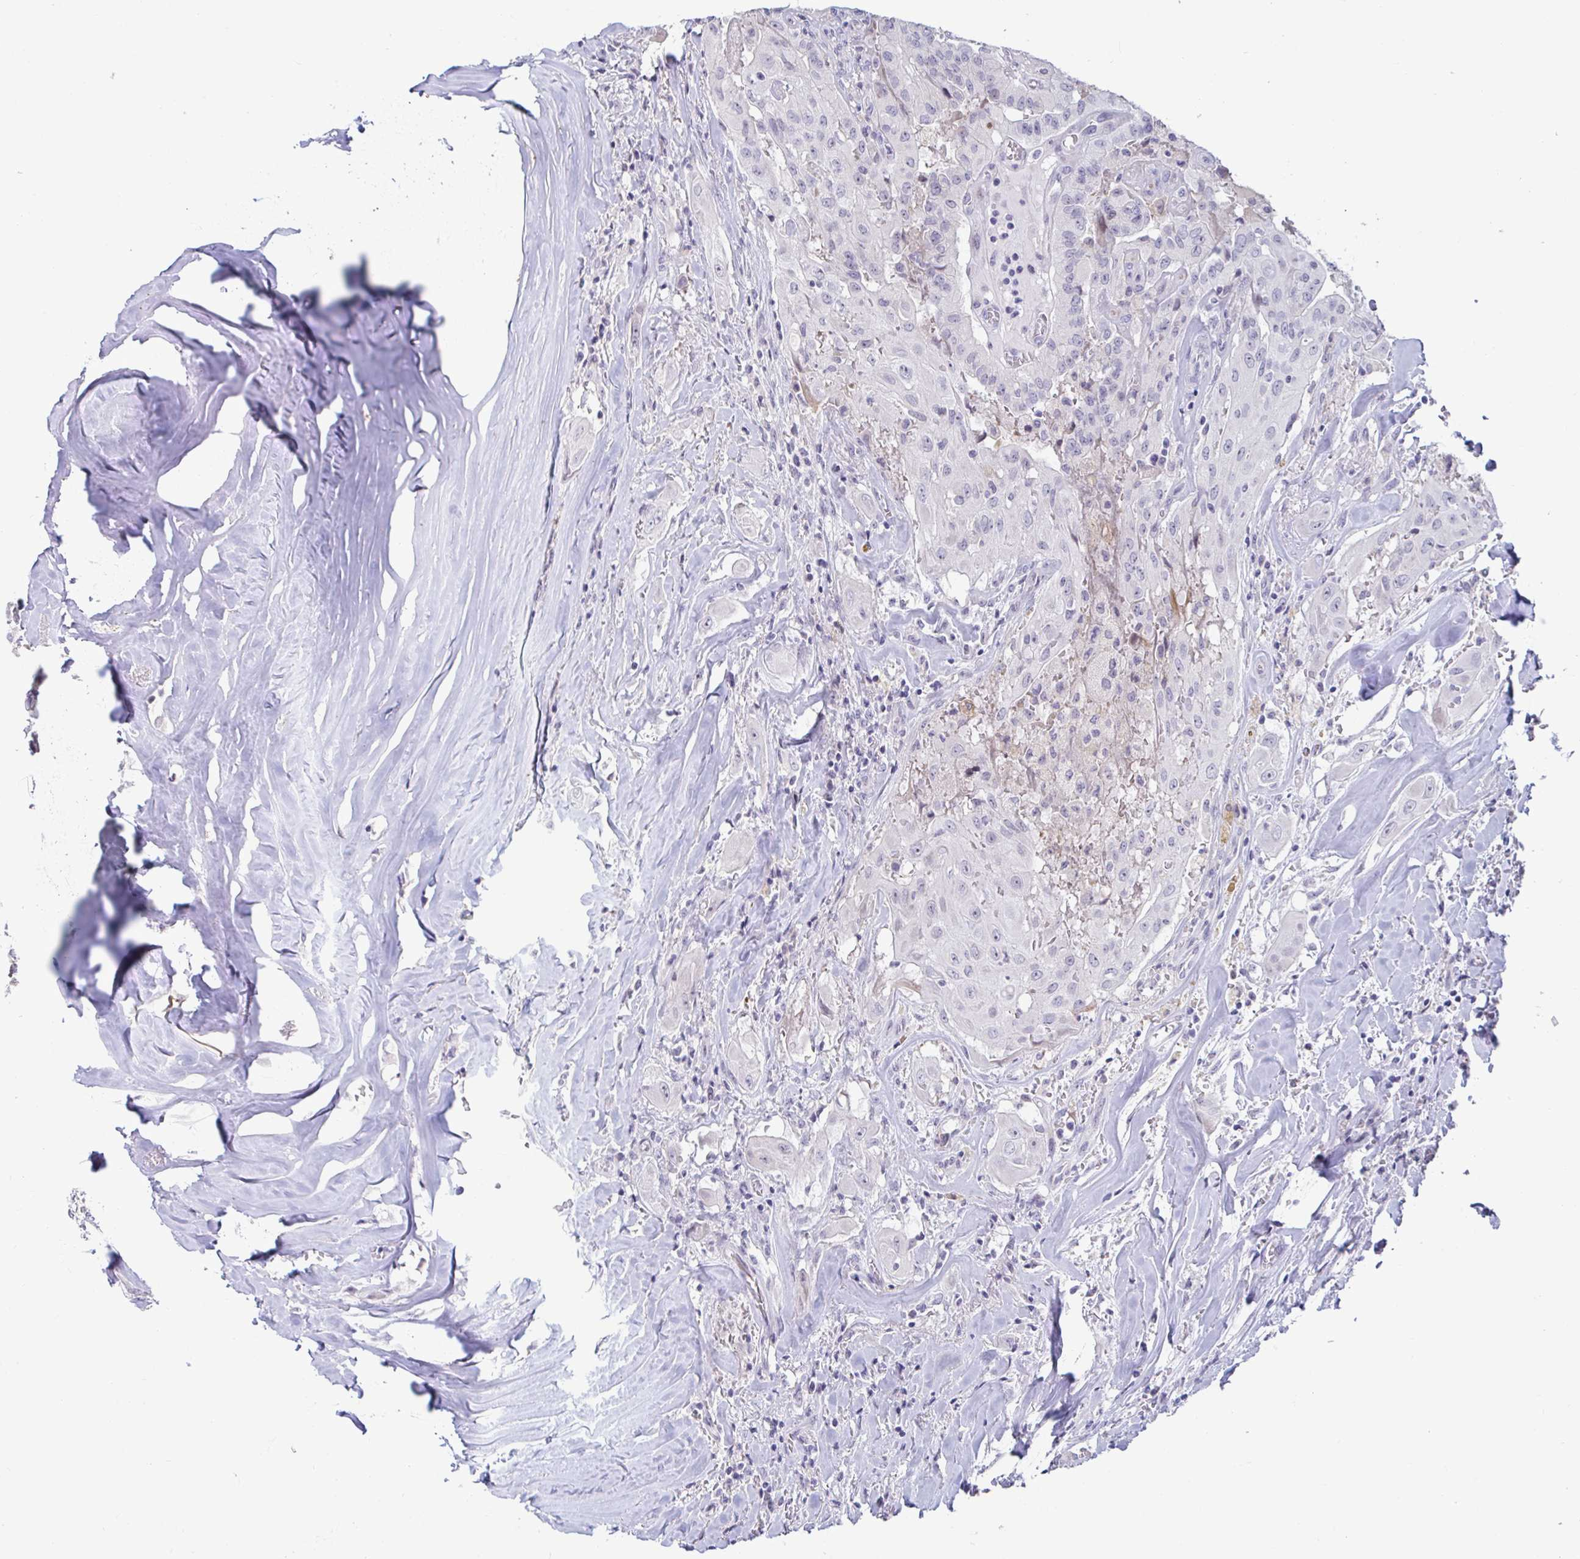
{"staining": {"intensity": "negative", "quantity": "none", "location": "none"}, "tissue": "thyroid cancer", "cell_type": "Tumor cells", "image_type": "cancer", "snomed": [{"axis": "morphology", "description": "Normal tissue, NOS"}, {"axis": "morphology", "description": "Papillary adenocarcinoma, NOS"}, {"axis": "topography", "description": "Thyroid gland"}], "caption": "A micrograph of human thyroid papillary adenocarcinoma is negative for staining in tumor cells.", "gene": "GSTM1", "patient": {"sex": "female", "age": 59}}